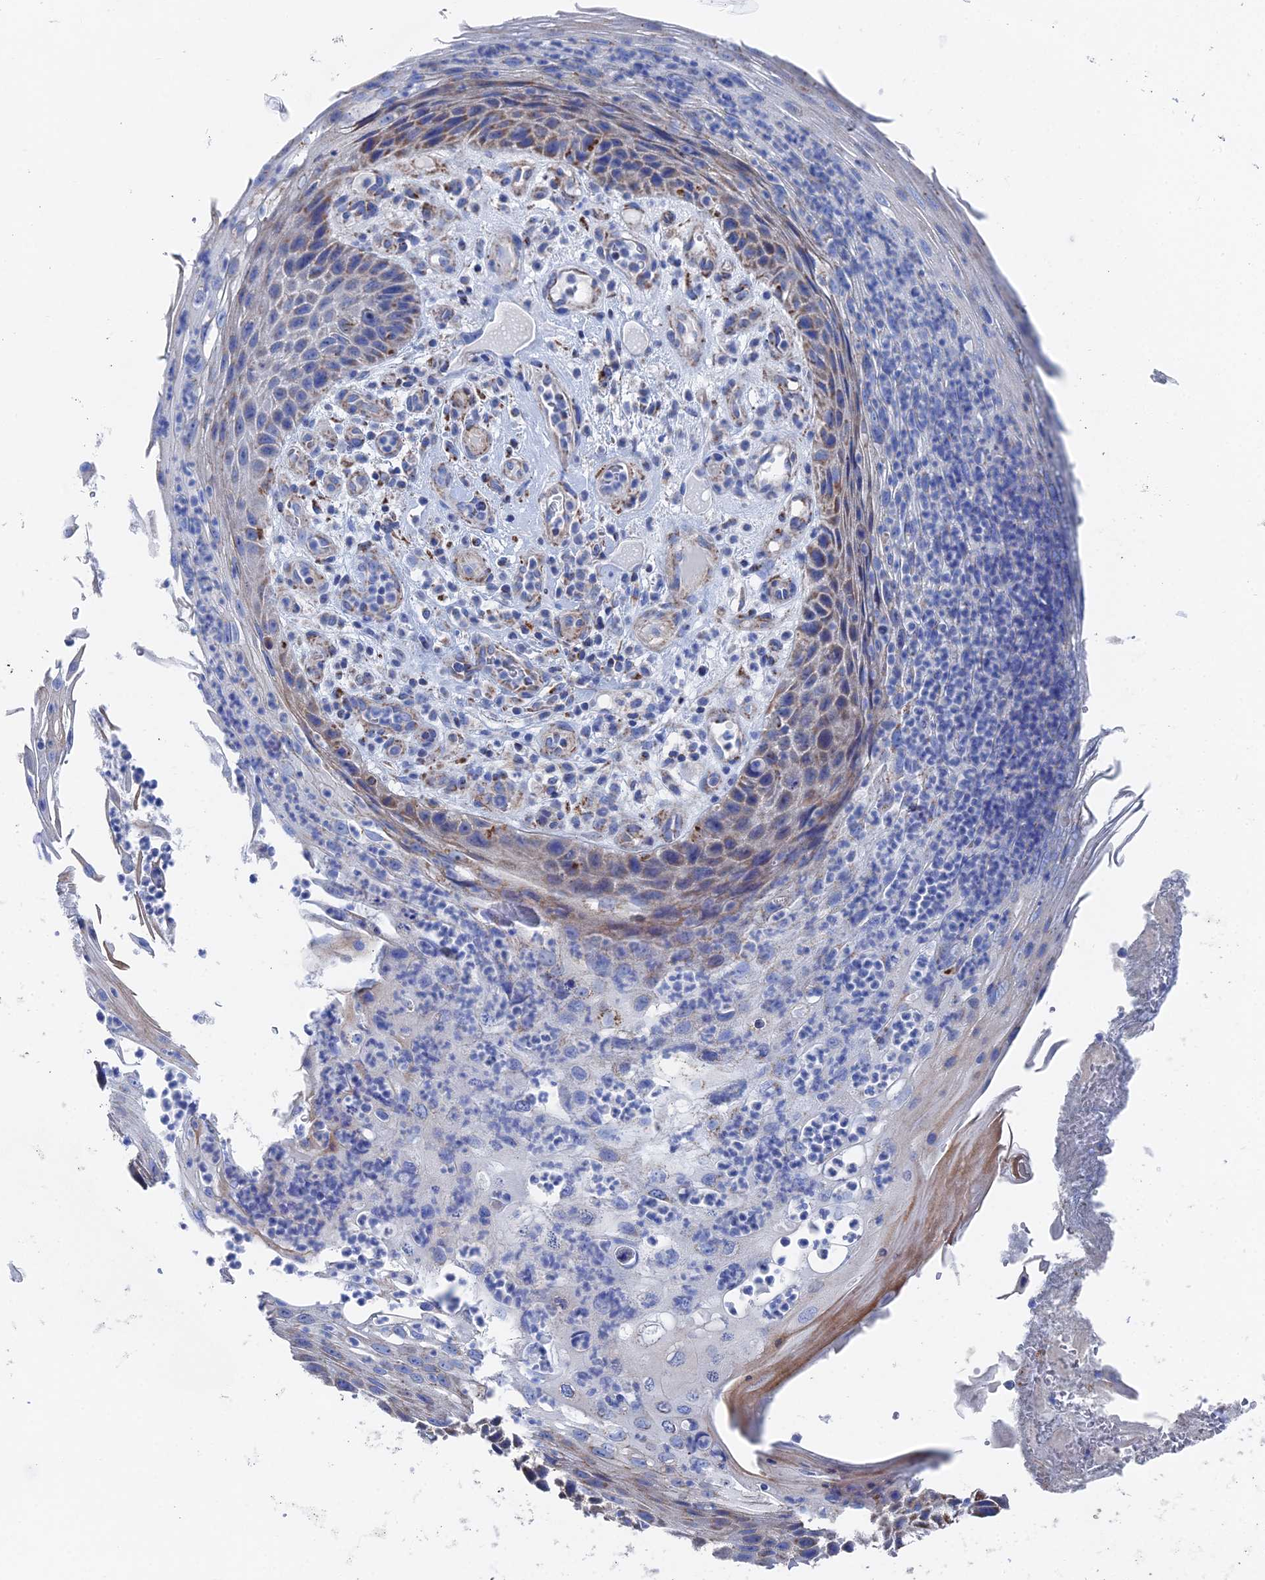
{"staining": {"intensity": "negative", "quantity": "none", "location": "none"}, "tissue": "skin cancer", "cell_type": "Tumor cells", "image_type": "cancer", "snomed": [{"axis": "morphology", "description": "Squamous cell carcinoma, NOS"}, {"axis": "topography", "description": "Skin"}], "caption": "Immunohistochemistry (IHC) micrograph of human skin cancer (squamous cell carcinoma) stained for a protein (brown), which displays no expression in tumor cells.", "gene": "IFT80", "patient": {"sex": "female", "age": 88}}